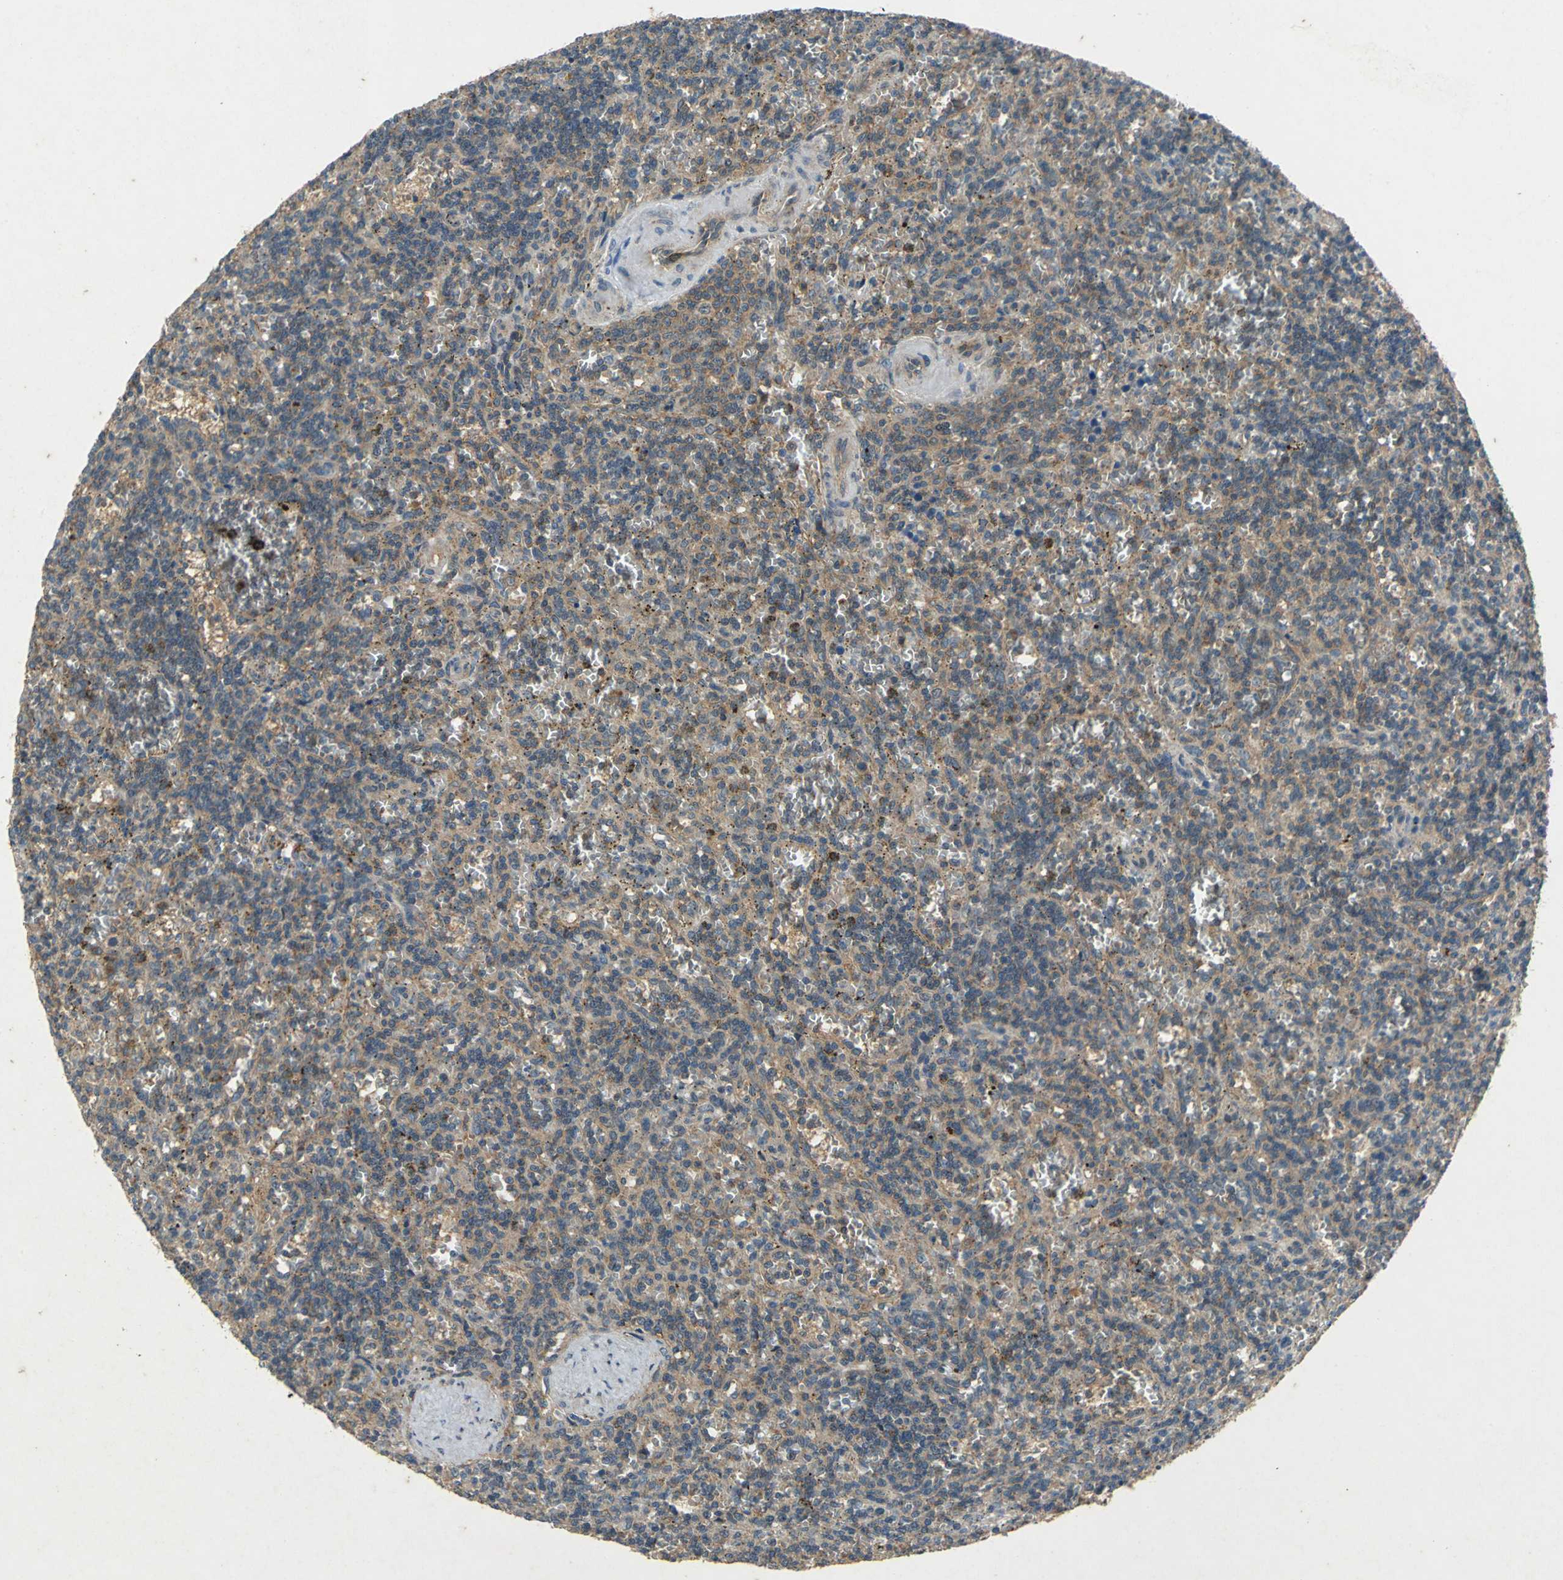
{"staining": {"intensity": "moderate", "quantity": ">75%", "location": "cytoplasmic/membranous"}, "tissue": "lymphoma", "cell_type": "Tumor cells", "image_type": "cancer", "snomed": [{"axis": "morphology", "description": "Malignant lymphoma, non-Hodgkin's type, Low grade"}, {"axis": "topography", "description": "Spleen"}], "caption": "This micrograph shows immunohistochemistry (IHC) staining of lymphoma, with medium moderate cytoplasmic/membranous expression in about >75% of tumor cells.", "gene": "EMCN", "patient": {"sex": "male", "age": 73}}